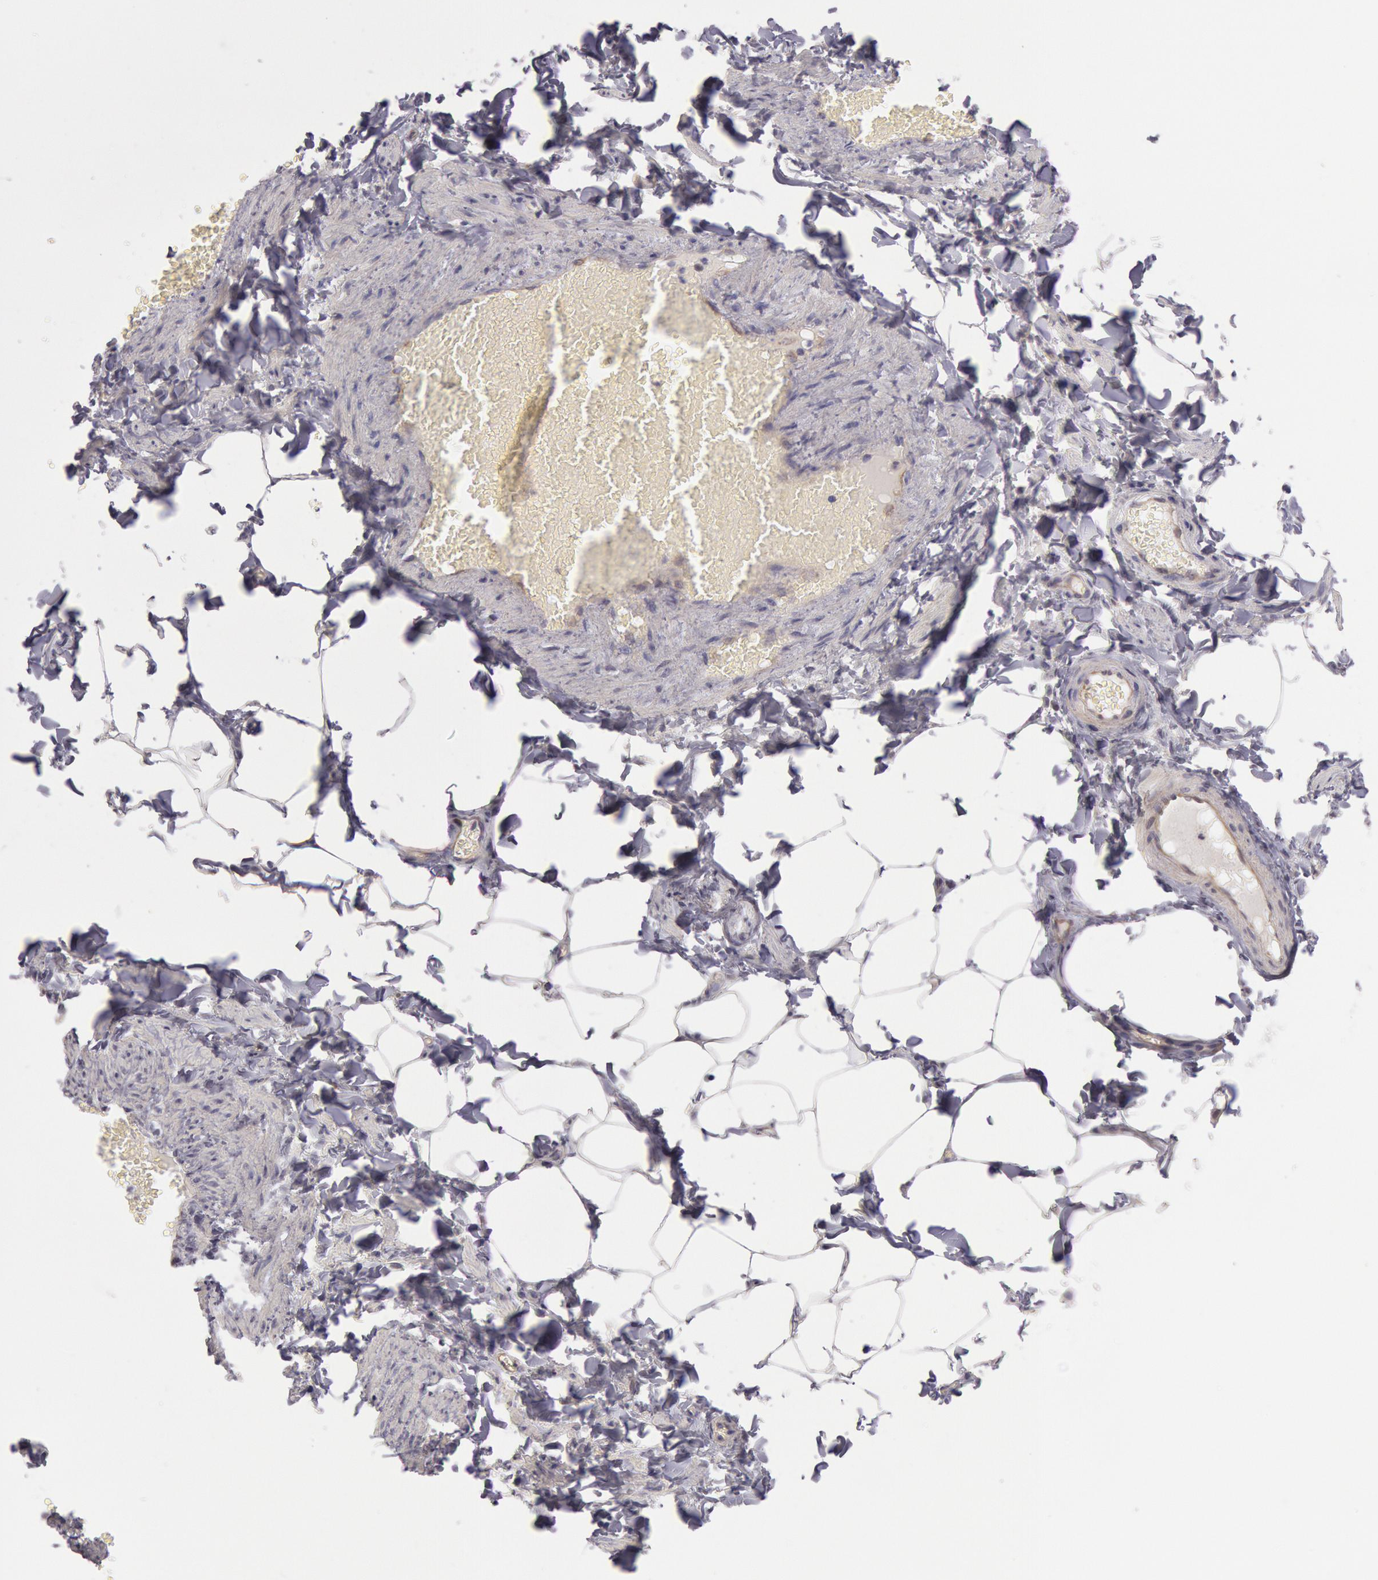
{"staining": {"intensity": "negative", "quantity": "none", "location": "none"}, "tissue": "adipose tissue", "cell_type": "Adipocytes", "image_type": "normal", "snomed": [{"axis": "morphology", "description": "Normal tissue, NOS"}, {"axis": "topography", "description": "Vascular tissue"}], "caption": "The histopathology image exhibits no significant expression in adipocytes of adipose tissue. (DAB IHC visualized using brightfield microscopy, high magnification).", "gene": "AMOTL1", "patient": {"sex": "male", "age": 41}}